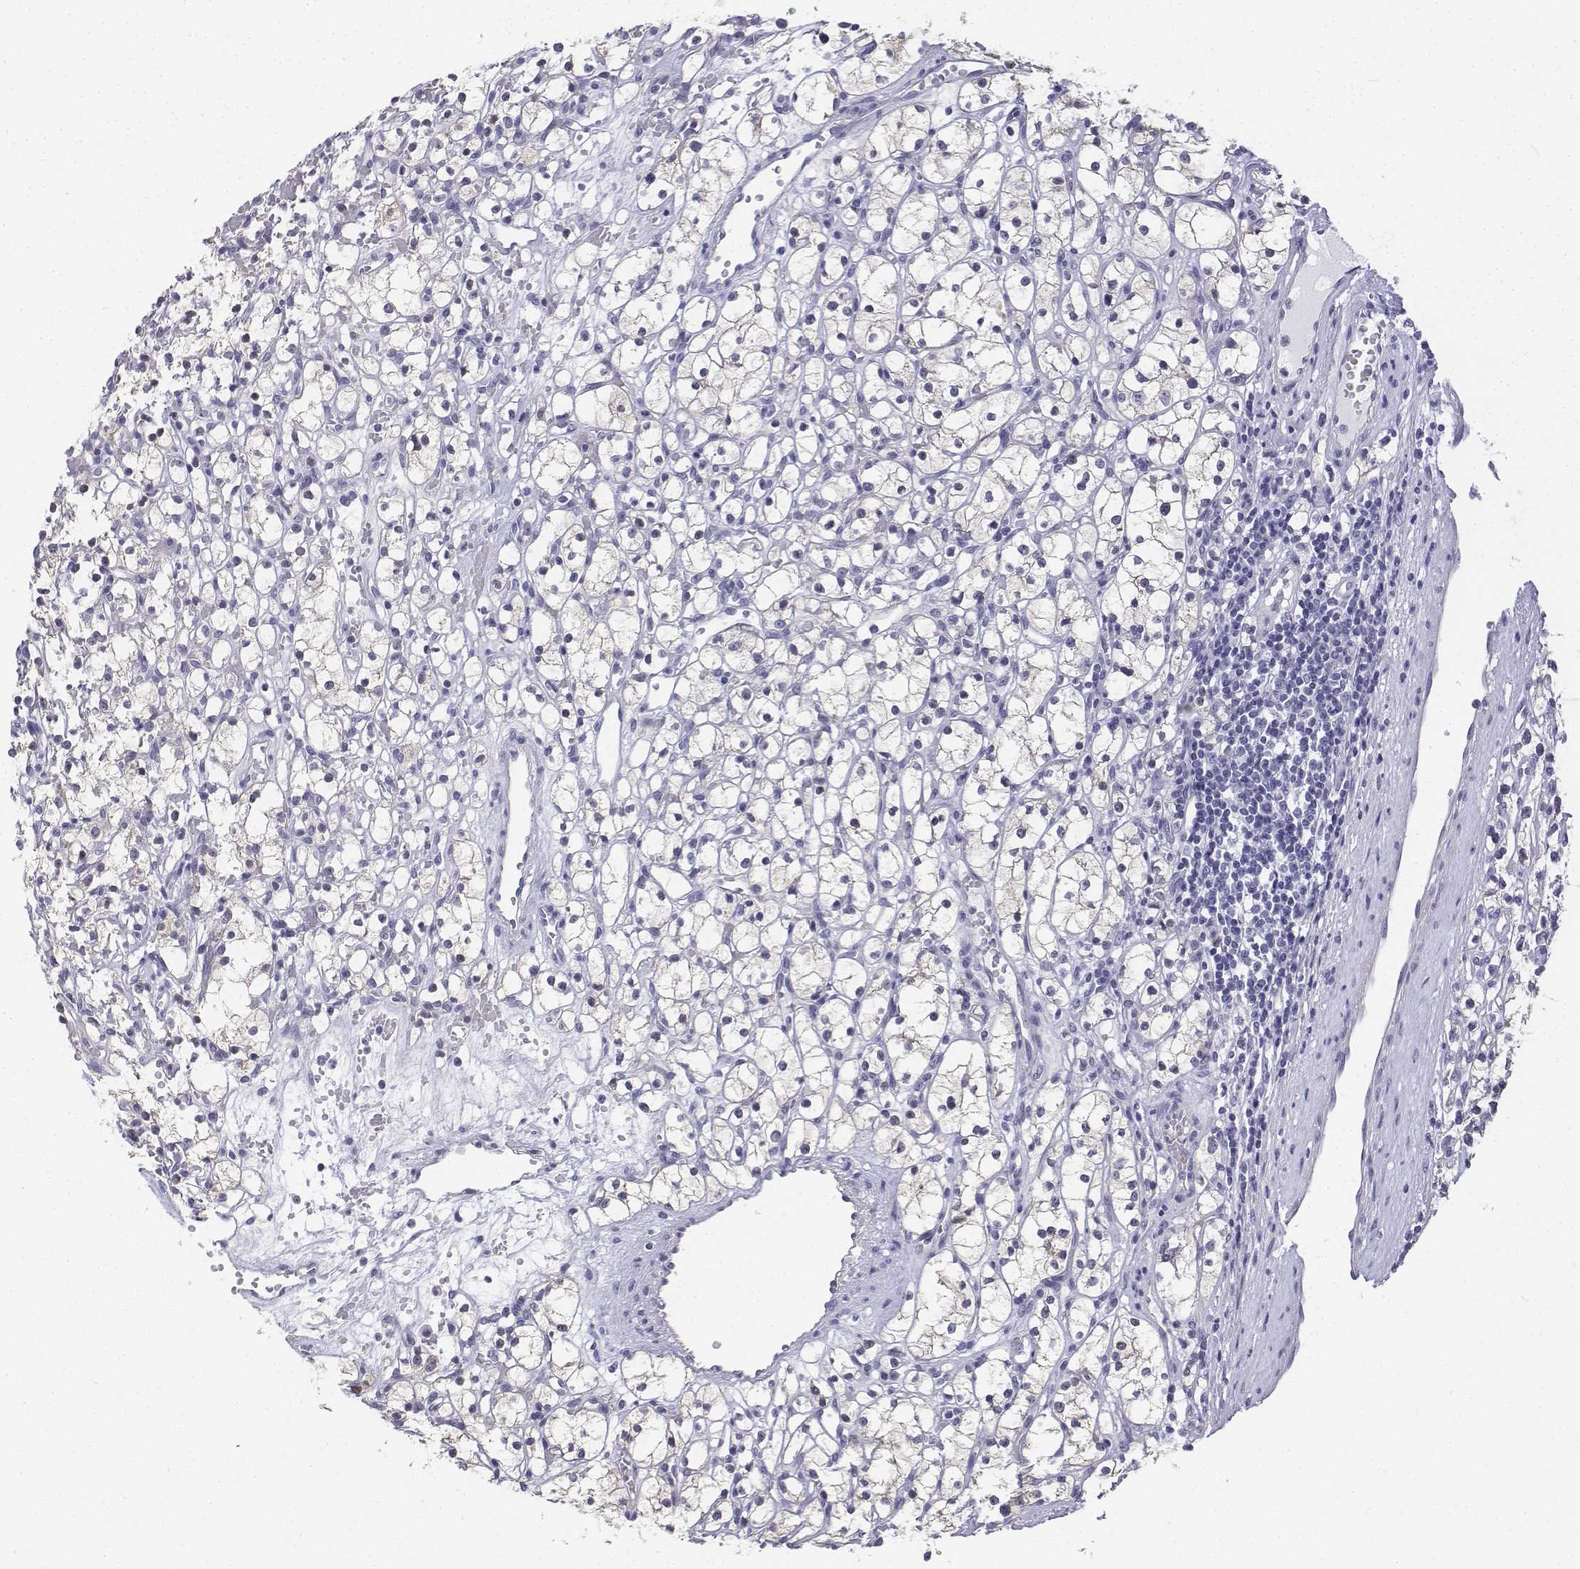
{"staining": {"intensity": "negative", "quantity": "none", "location": "none"}, "tissue": "renal cancer", "cell_type": "Tumor cells", "image_type": "cancer", "snomed": [{"axis": "morphology", "description": "Adenocarcinoma, NOS"}, {"axis": "topography", "description": "Kidney"}], "caption": "Tumor cells show no significant protein expression in adenocarcinoma (renal). (Stains: DAB immunohistochemistry with hematoxylin counter stain, Microscopy: brightfield microscopy at high magnification).", "gene": "LGSN", "patient": {"sex": "female", "age": 59}}